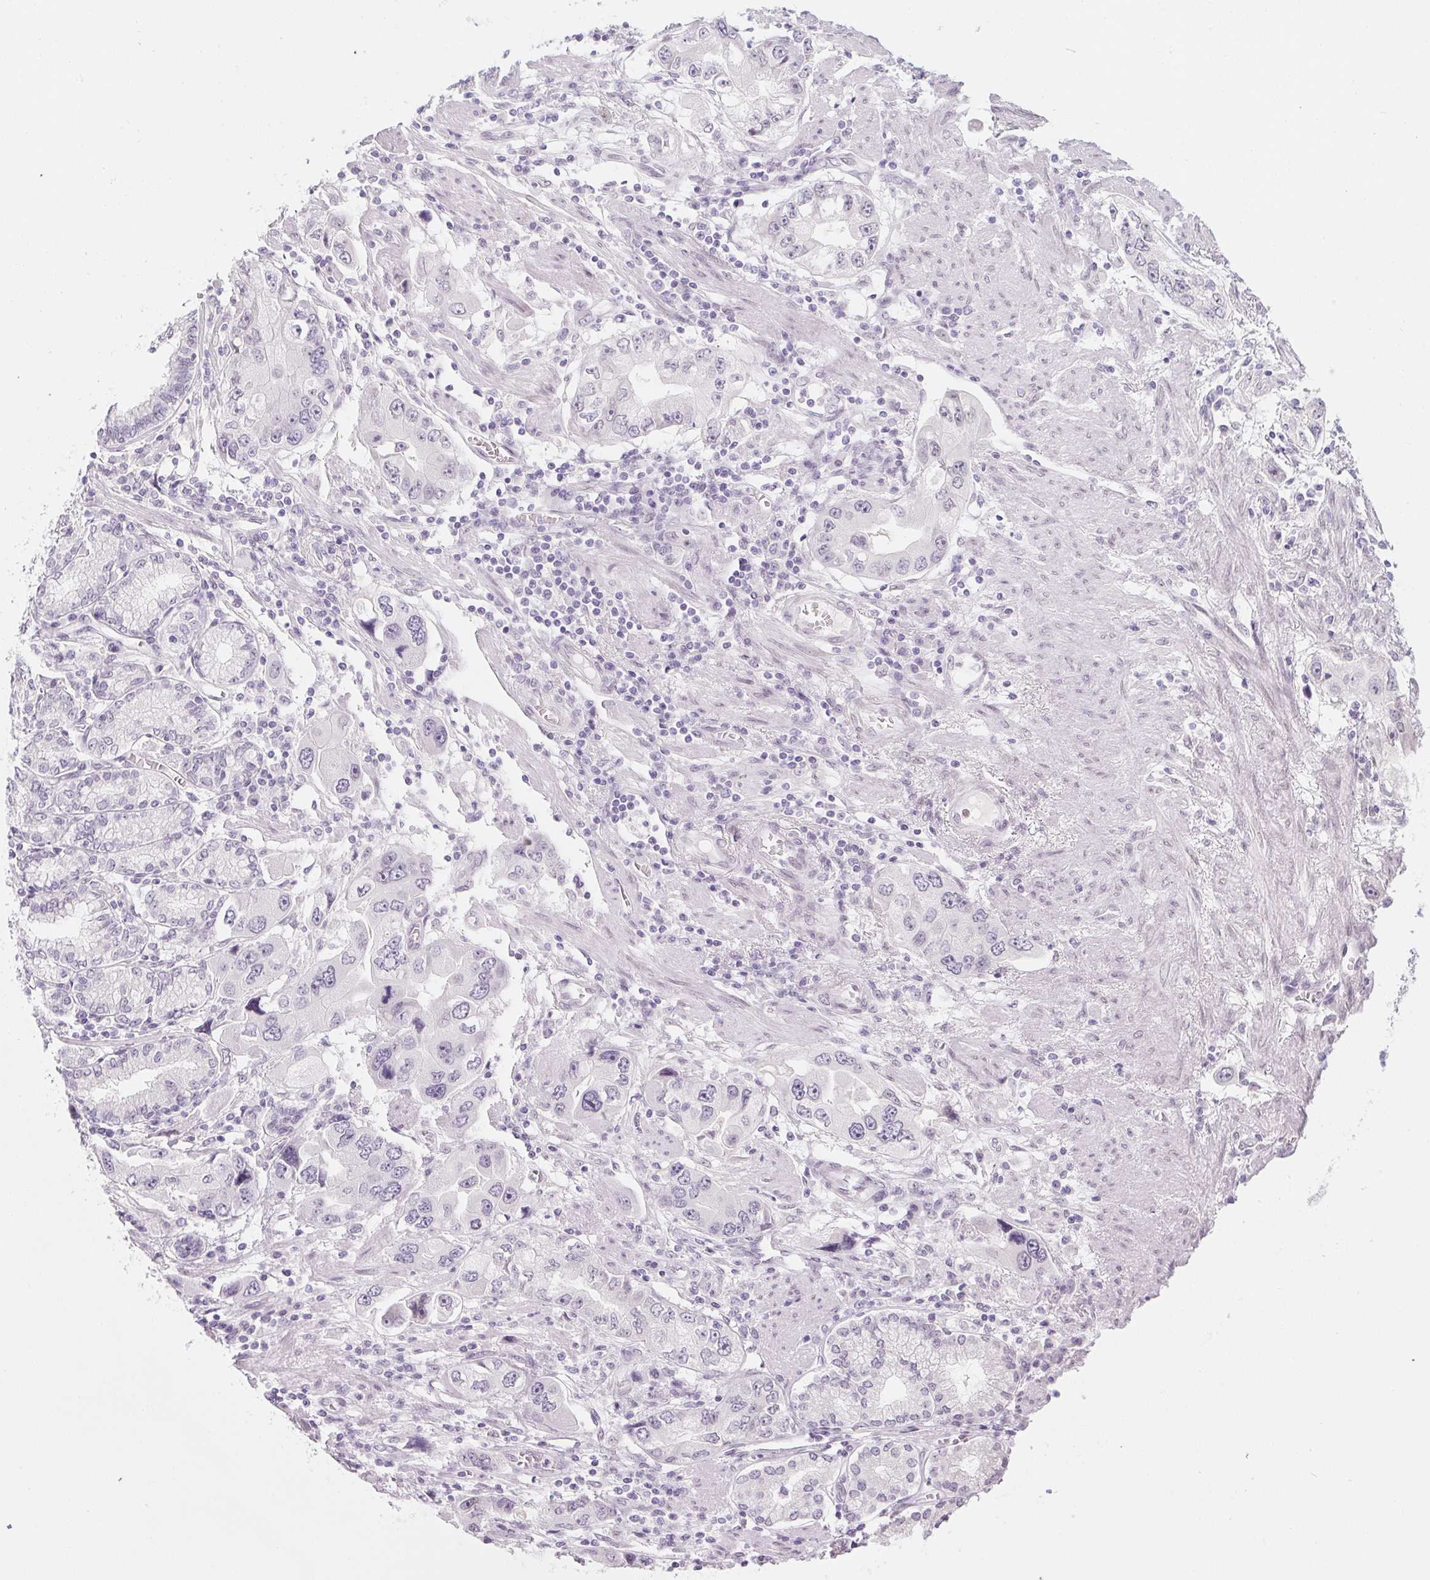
{"staining": {"intensity": "negative", "quantity": "none", "location": "none"}, "tissue": "stomach cancer", "cell_type": "Tumor cells", "image_type": "cancer", "snomed": [{"axis": "morphology", "description": "Adenocarcinoma, NOS"}, {"axis": "topography", "description": "Stomach, lower"}], "caption": "Immunohistochemistry (IHC) histopathology image of stomach cancer (adenocarcinoma) stained for a protein (brown), which displays no staining in tumor cells.", "gene": "KCNQ2", "patient": {"sex": "female", "age": 93}}